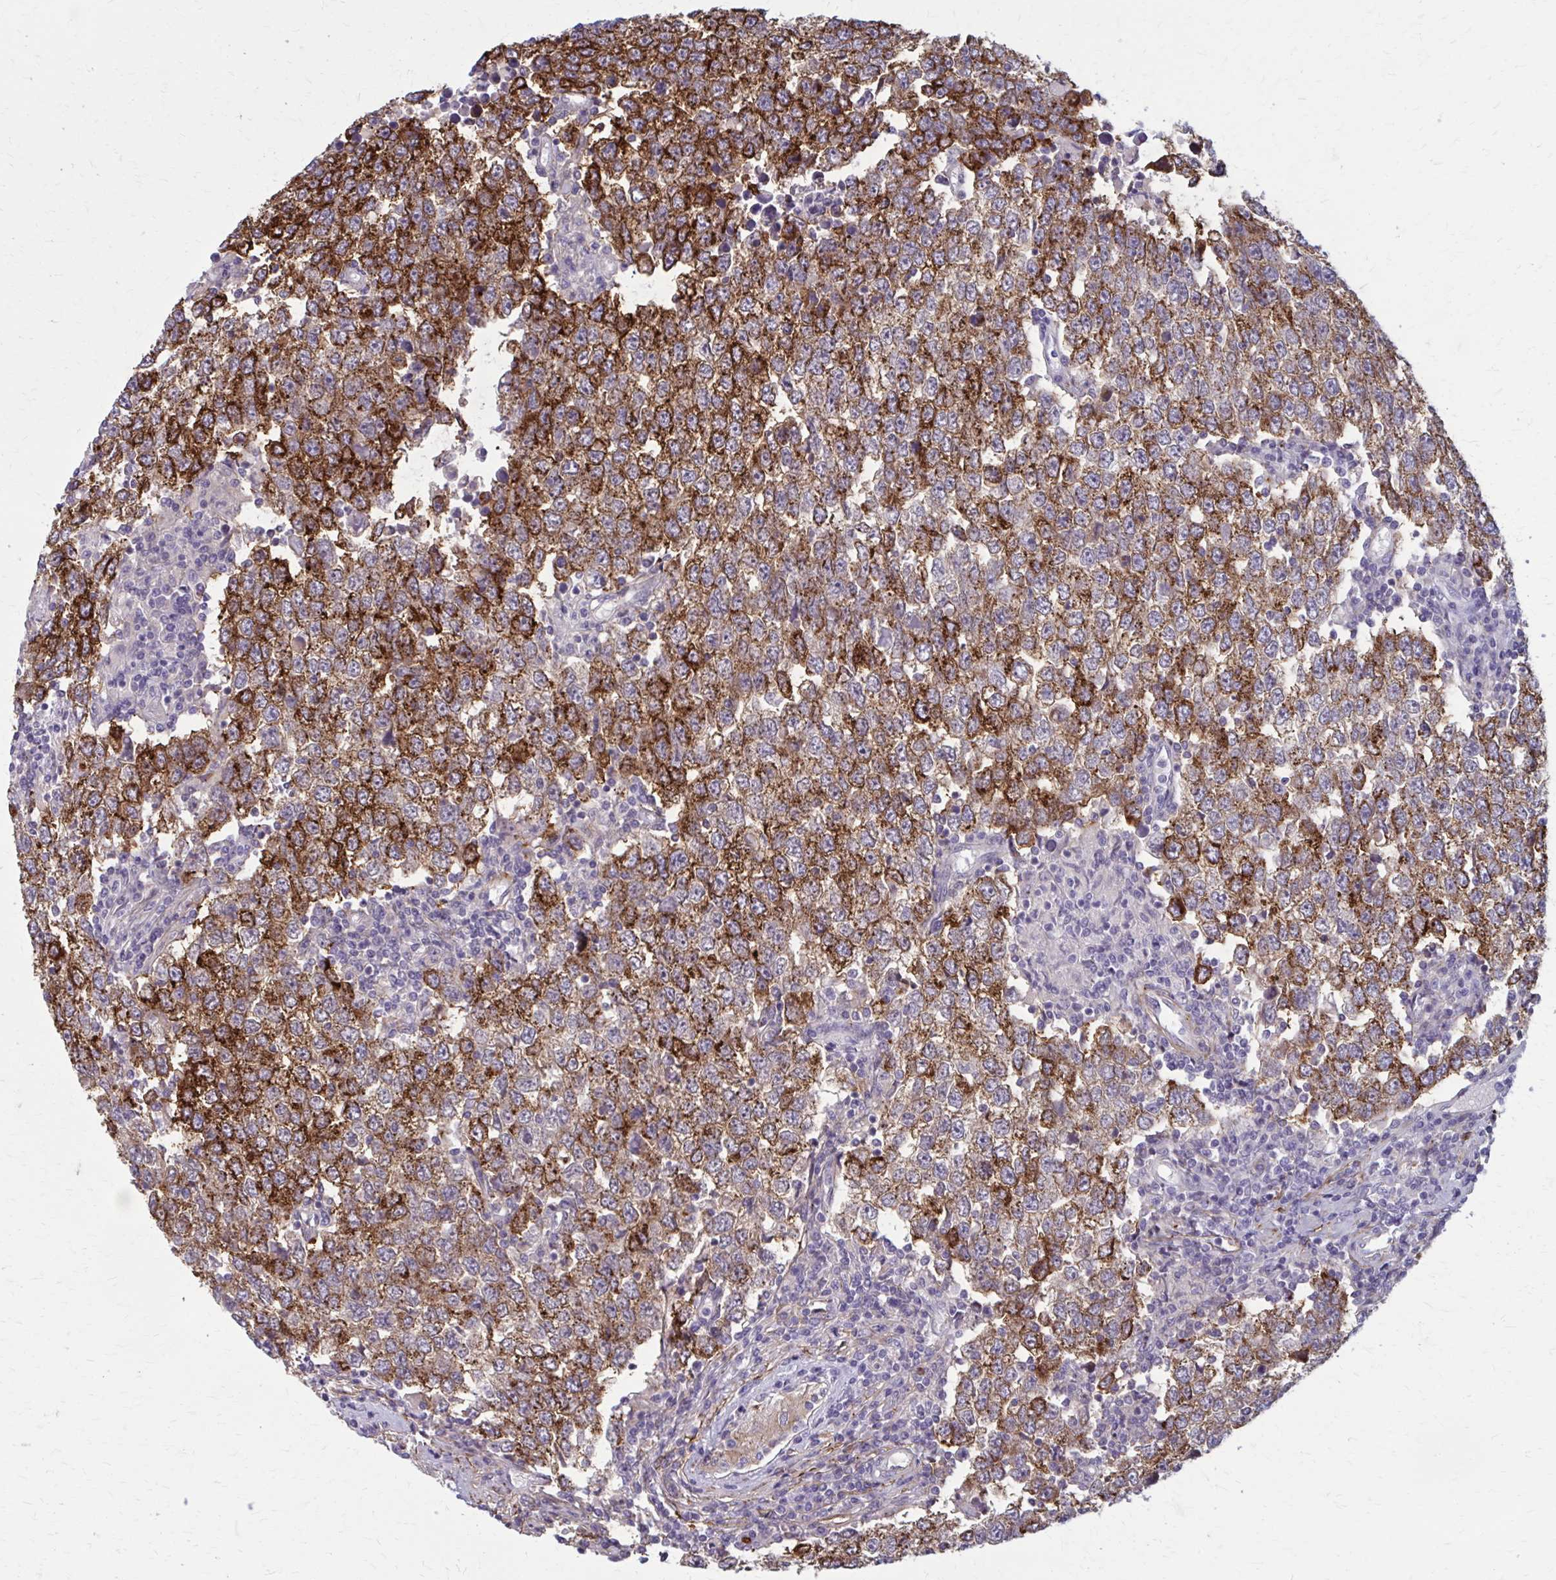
{"staining": {"intensity": "moderate", "quantity": ">75%", "location": "cytoplasmic/membranous"}, "tissue": "testis cancer", "cell_type": "Tumor cells", "image_type": "cancer", "snomed": [{"axis": "morphology", "description": "Seminoma, NOS"}, {"axis": "morphology", "description": "Carcinoma, Embryonal, NOS"}, {"axis": "topography", "description": "Testis"}], "caption": "A micrograph showing moderate cytoplasmic/membranous expression in about >75% of tumor cells in embryonal carcinoma (testis), as visualized by brown immunohistochemical staining.", "gene": "AKAP12", "patient": {"sex": "male", "age": 28}}